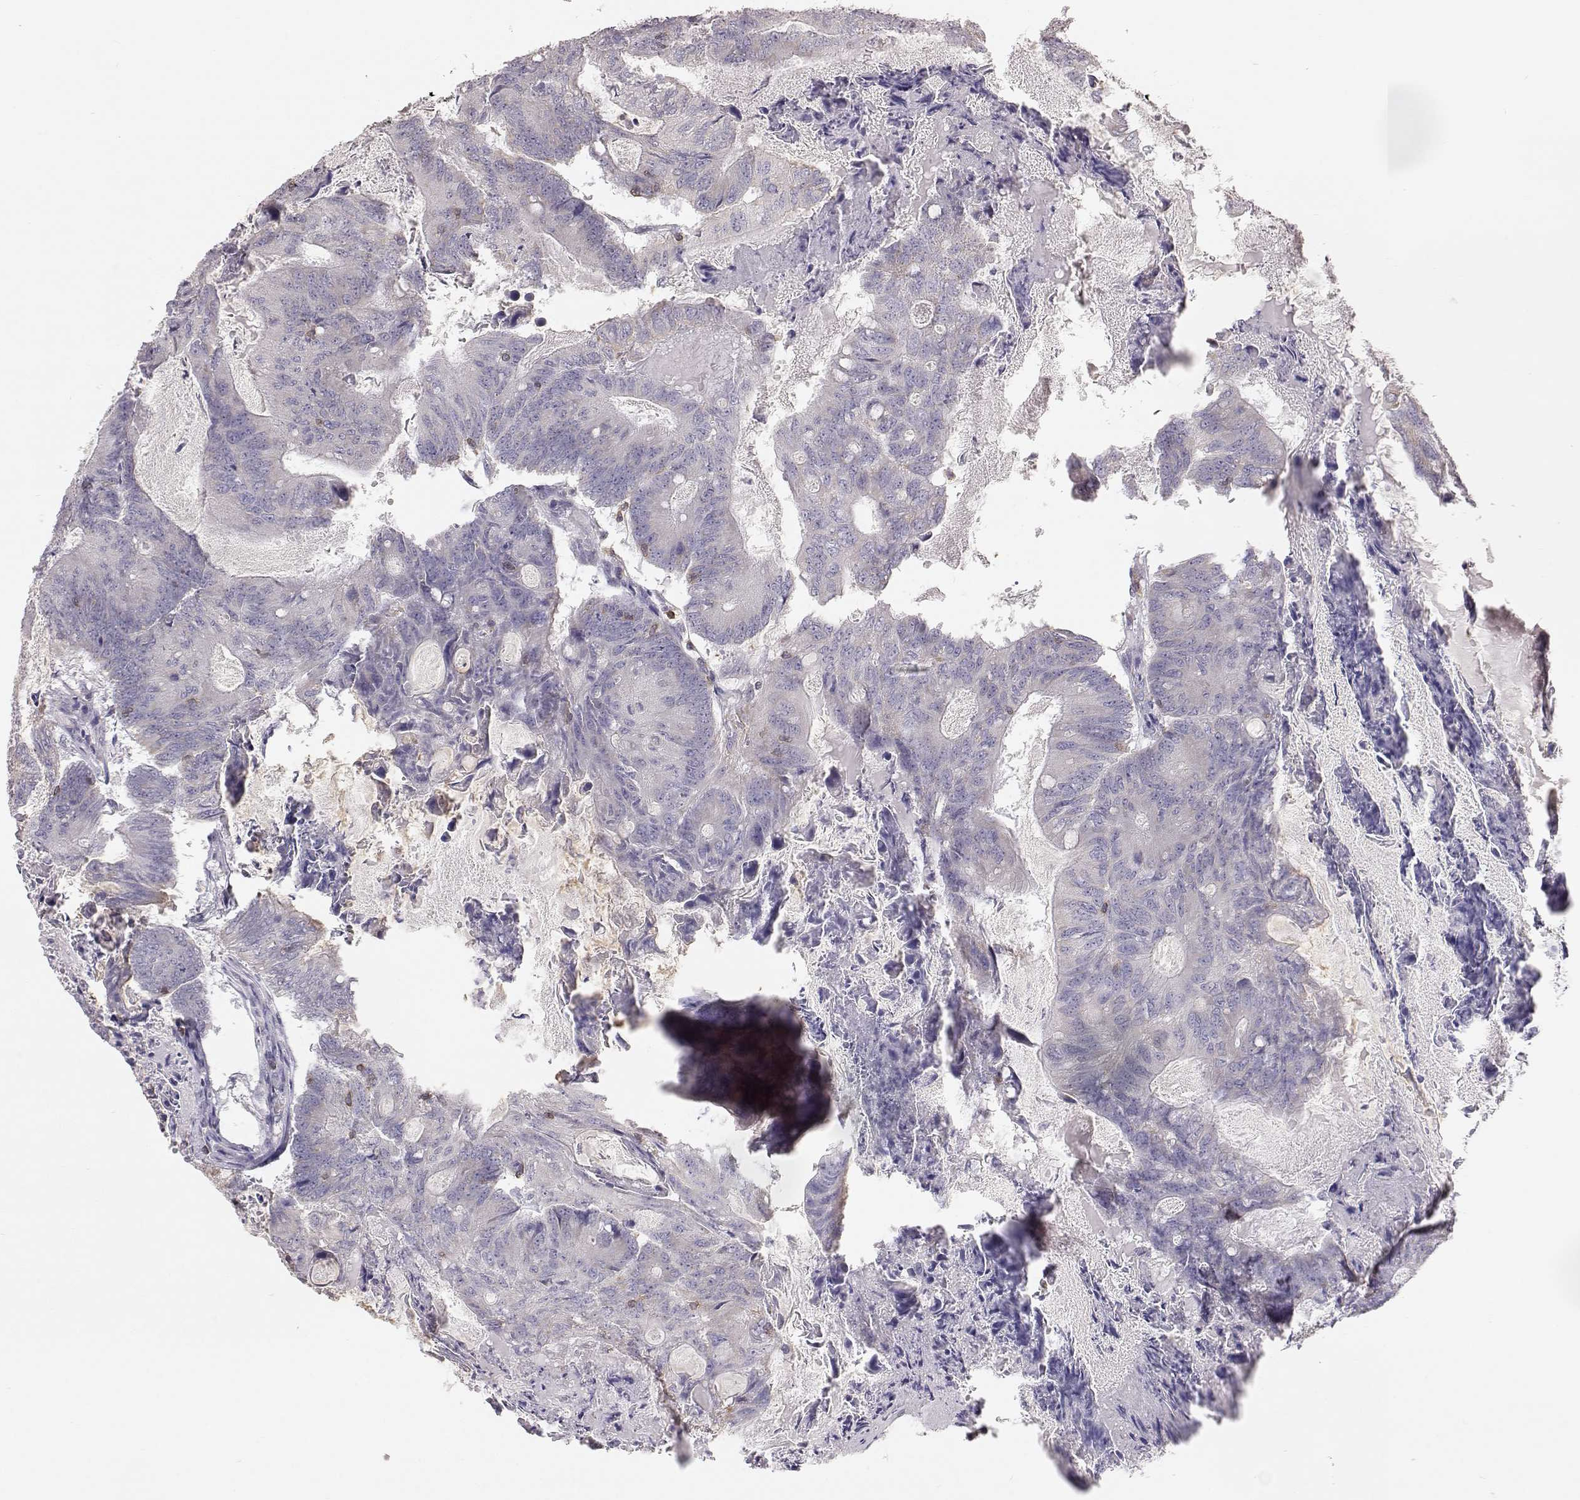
{"staining": {"intensity": "negative", "quantity": "none", "location": "none"}, "tissue": "colorectal cancer", "cell_type": "Tumor cells", "image_type": "cancer", "snomed": [{"axis": "morphology", "description": "Adenocarcinoma, NOS"}, {"axis": "topography", "description": "Colon"}], "caption": "DAB immunohistochemical staining of colorectal cancer reveals no significant expression in tumor cells.", "gene": "GRAP2", "patient": {"sex": "female", "age": 70}}